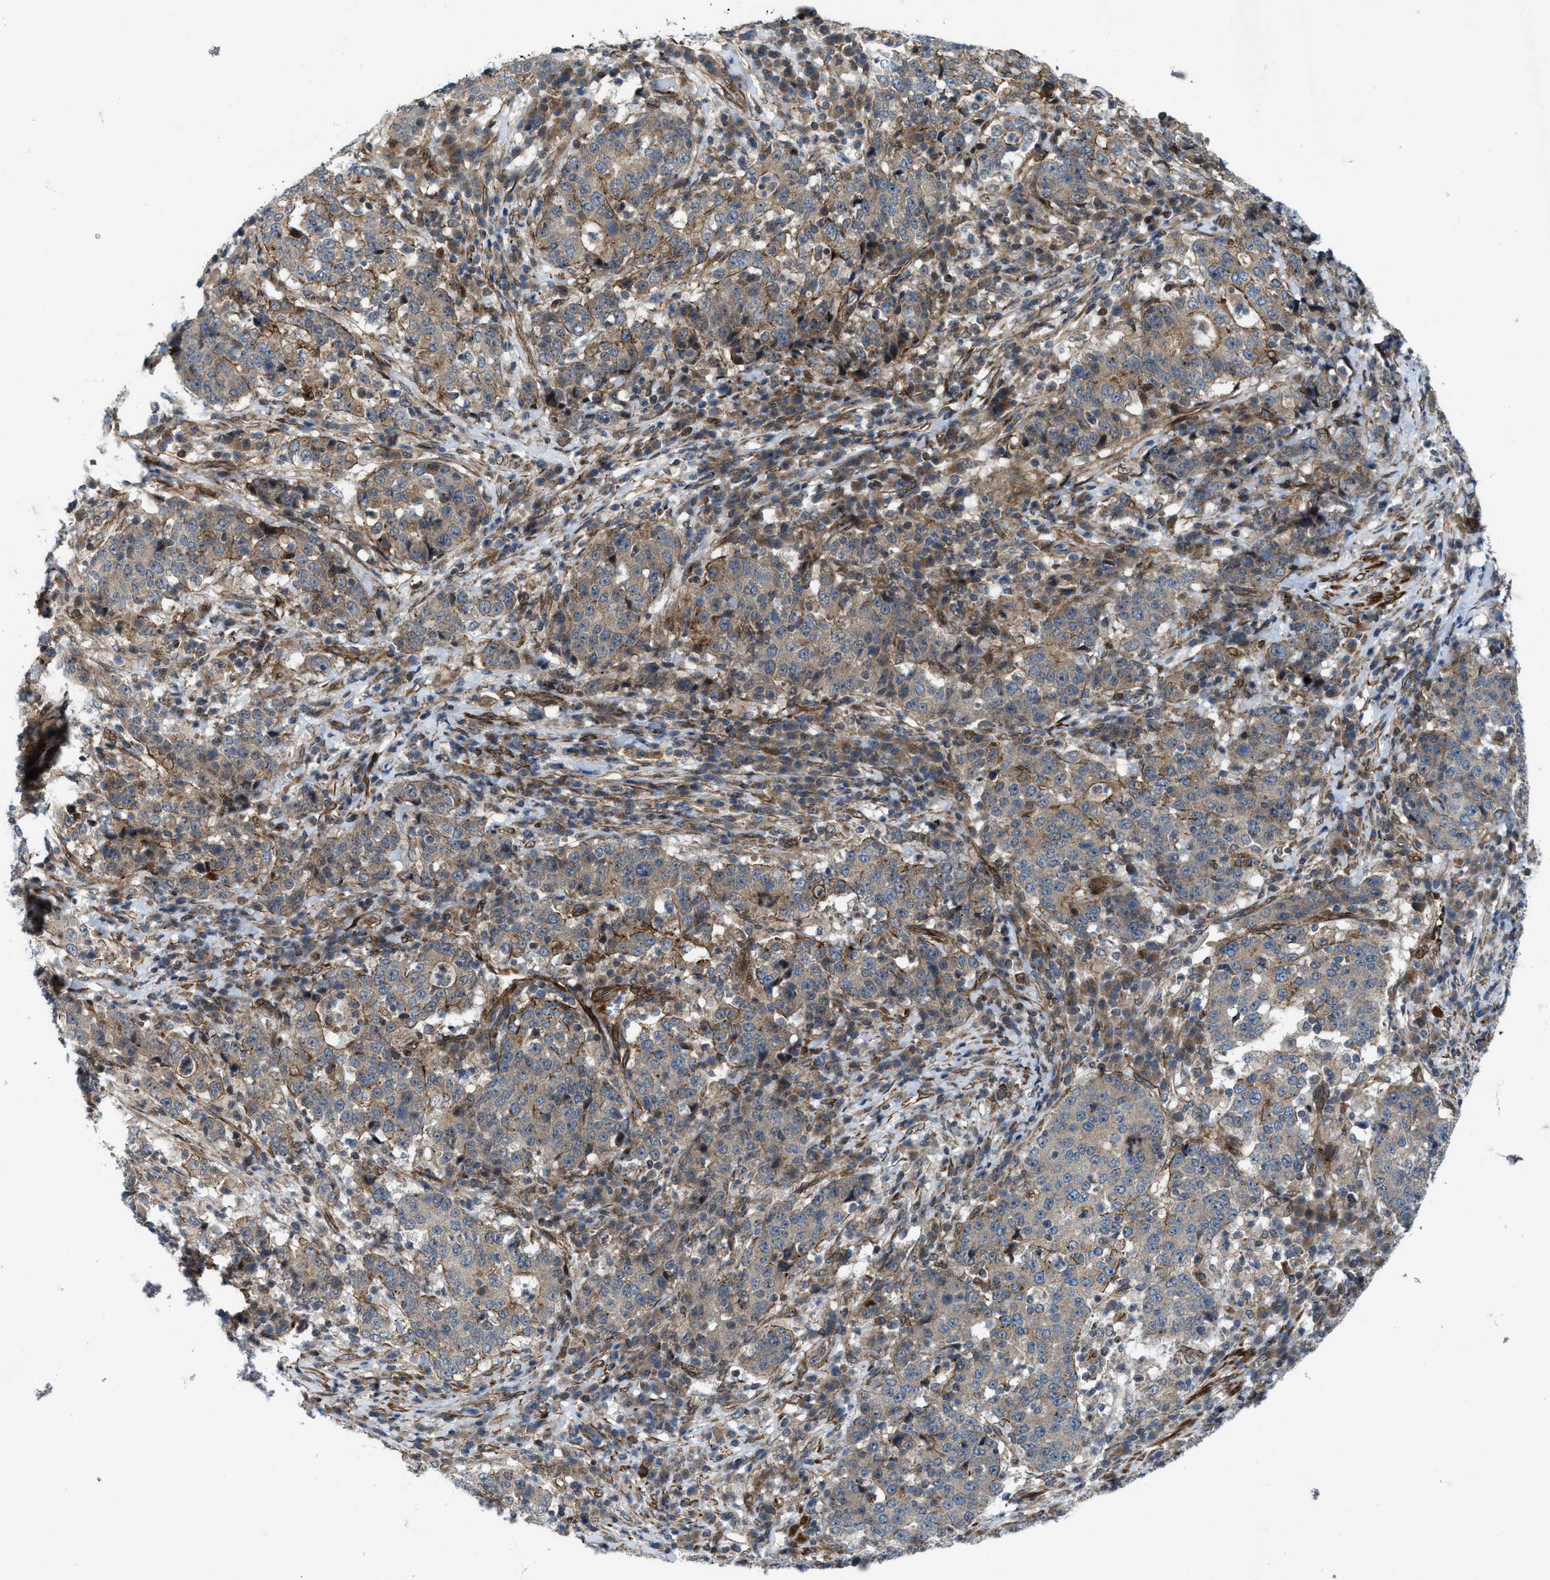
{"staining": {"intensity": "weak", "quantity": "25%-75%", "location": "cytoplasmic/membranous"}, "tissue": "stomach cancer", "cell_type": "Tumor cells", "image_type": "cancer", "snomed": [{"axis": "morphology", "description": "Adenocarcinoma, NOS"}, {"axis": "topography", "description": "Stomach"}], "caption": "The micrograph demonstrates immunohistochemical staining of stomach cancer (adenocarcinoma). There is weak cytoplasmic/membranous staining is appreciated in about 25%-75% of tumor cells.", "gene": "URGCP", "patient": {"sex": "male", "age": 59}}